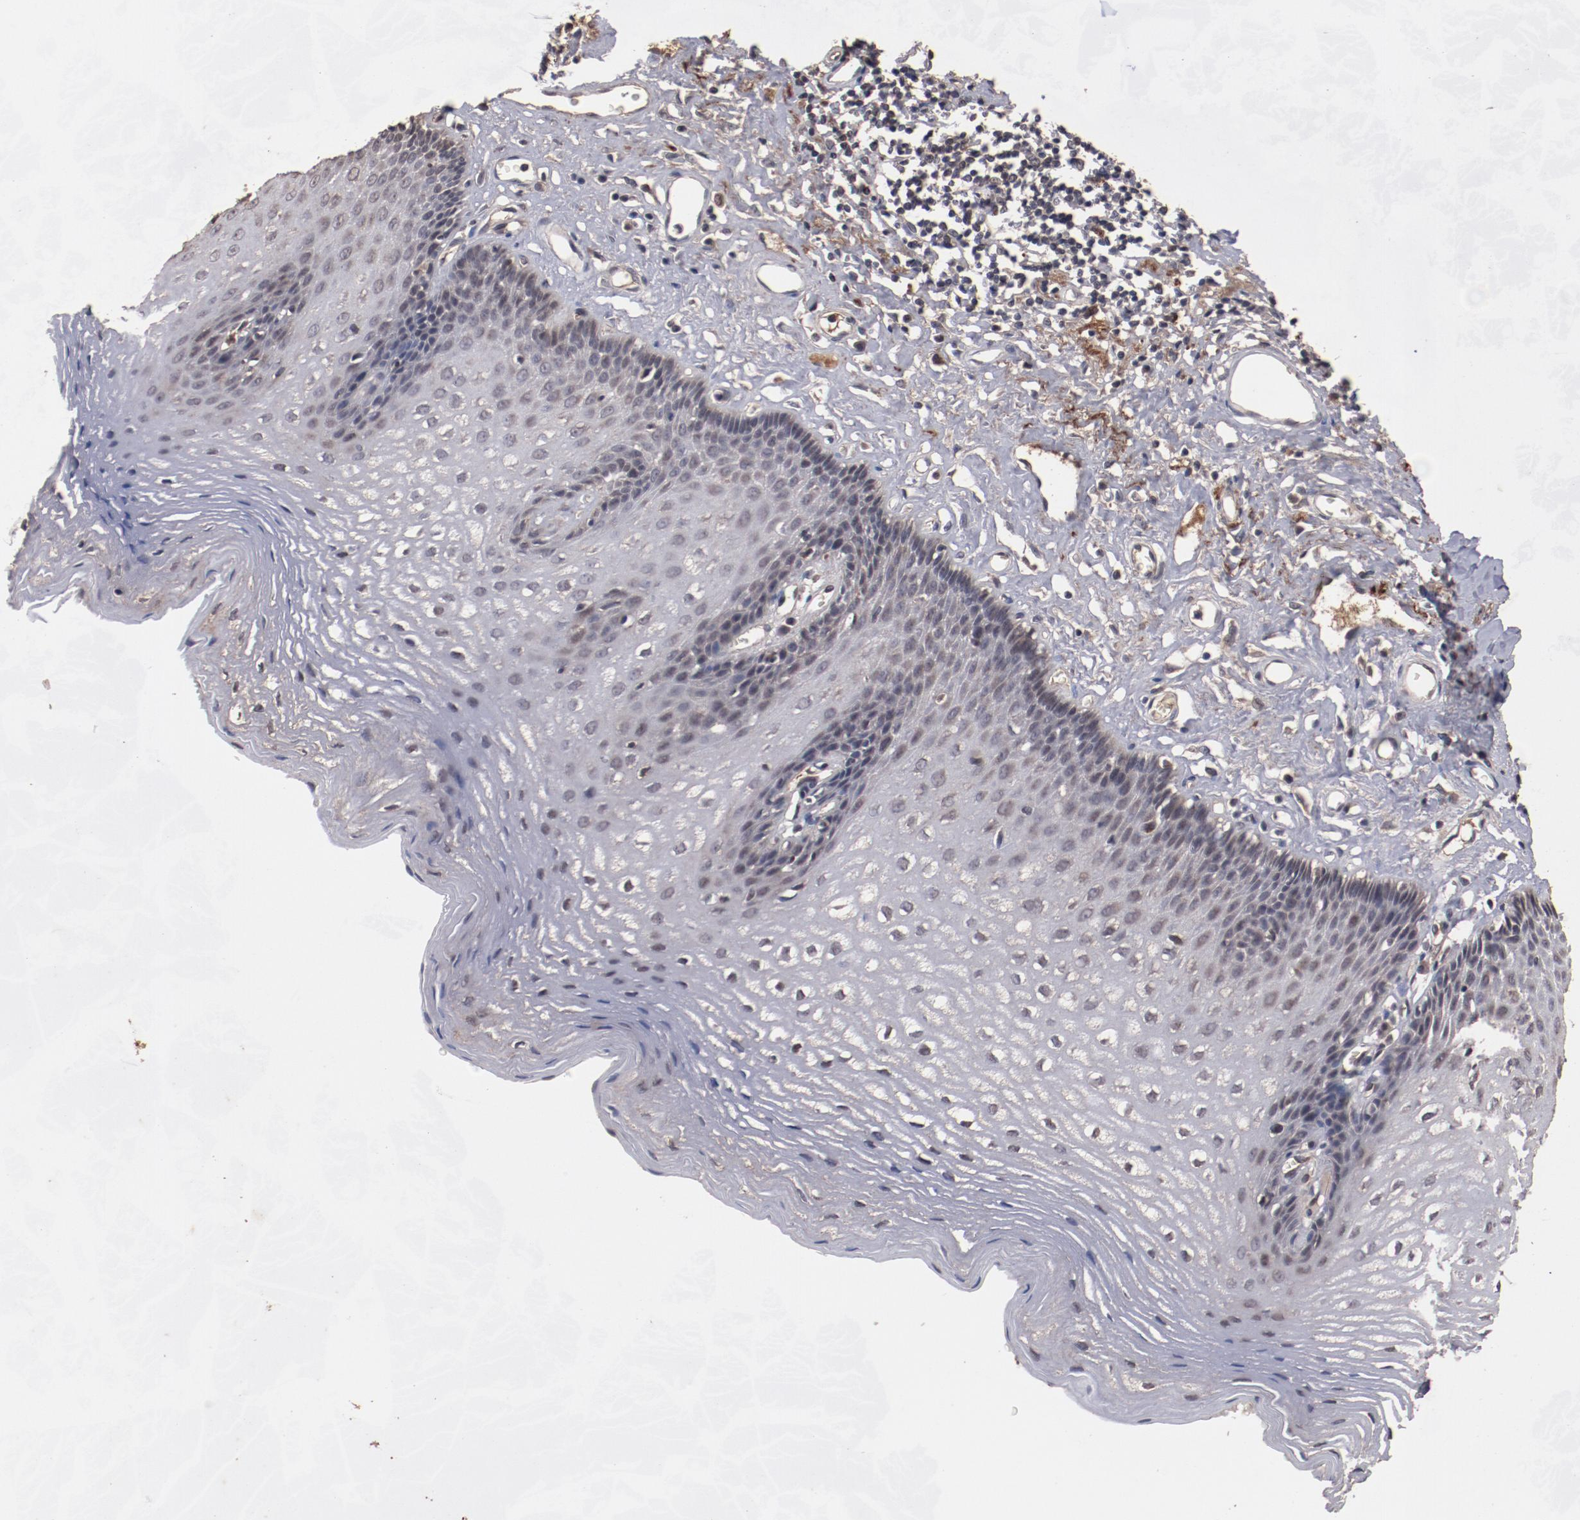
{"staining": {"intensity": "negative", "quantity": "none", "location": "none"}, "tissue": "esophagus", "cell_type": "Squamous epithelial cells", "image_type": "normal", "snomed": [{"axis": "morphology", "description": "Normal tissue, NOS"}, {"axis": "topography", "description": "Esophagus"}], "caption": "The photomicrograph demonstrates no staining of squamous epithelial cells in normal esophagus. (DAB (3,3'-diaminobenzidine) IHC visualized using brightfield microscopy, high magnification).", "gene": "TENM1", "patient": {"sex": "female", "age": 70}}